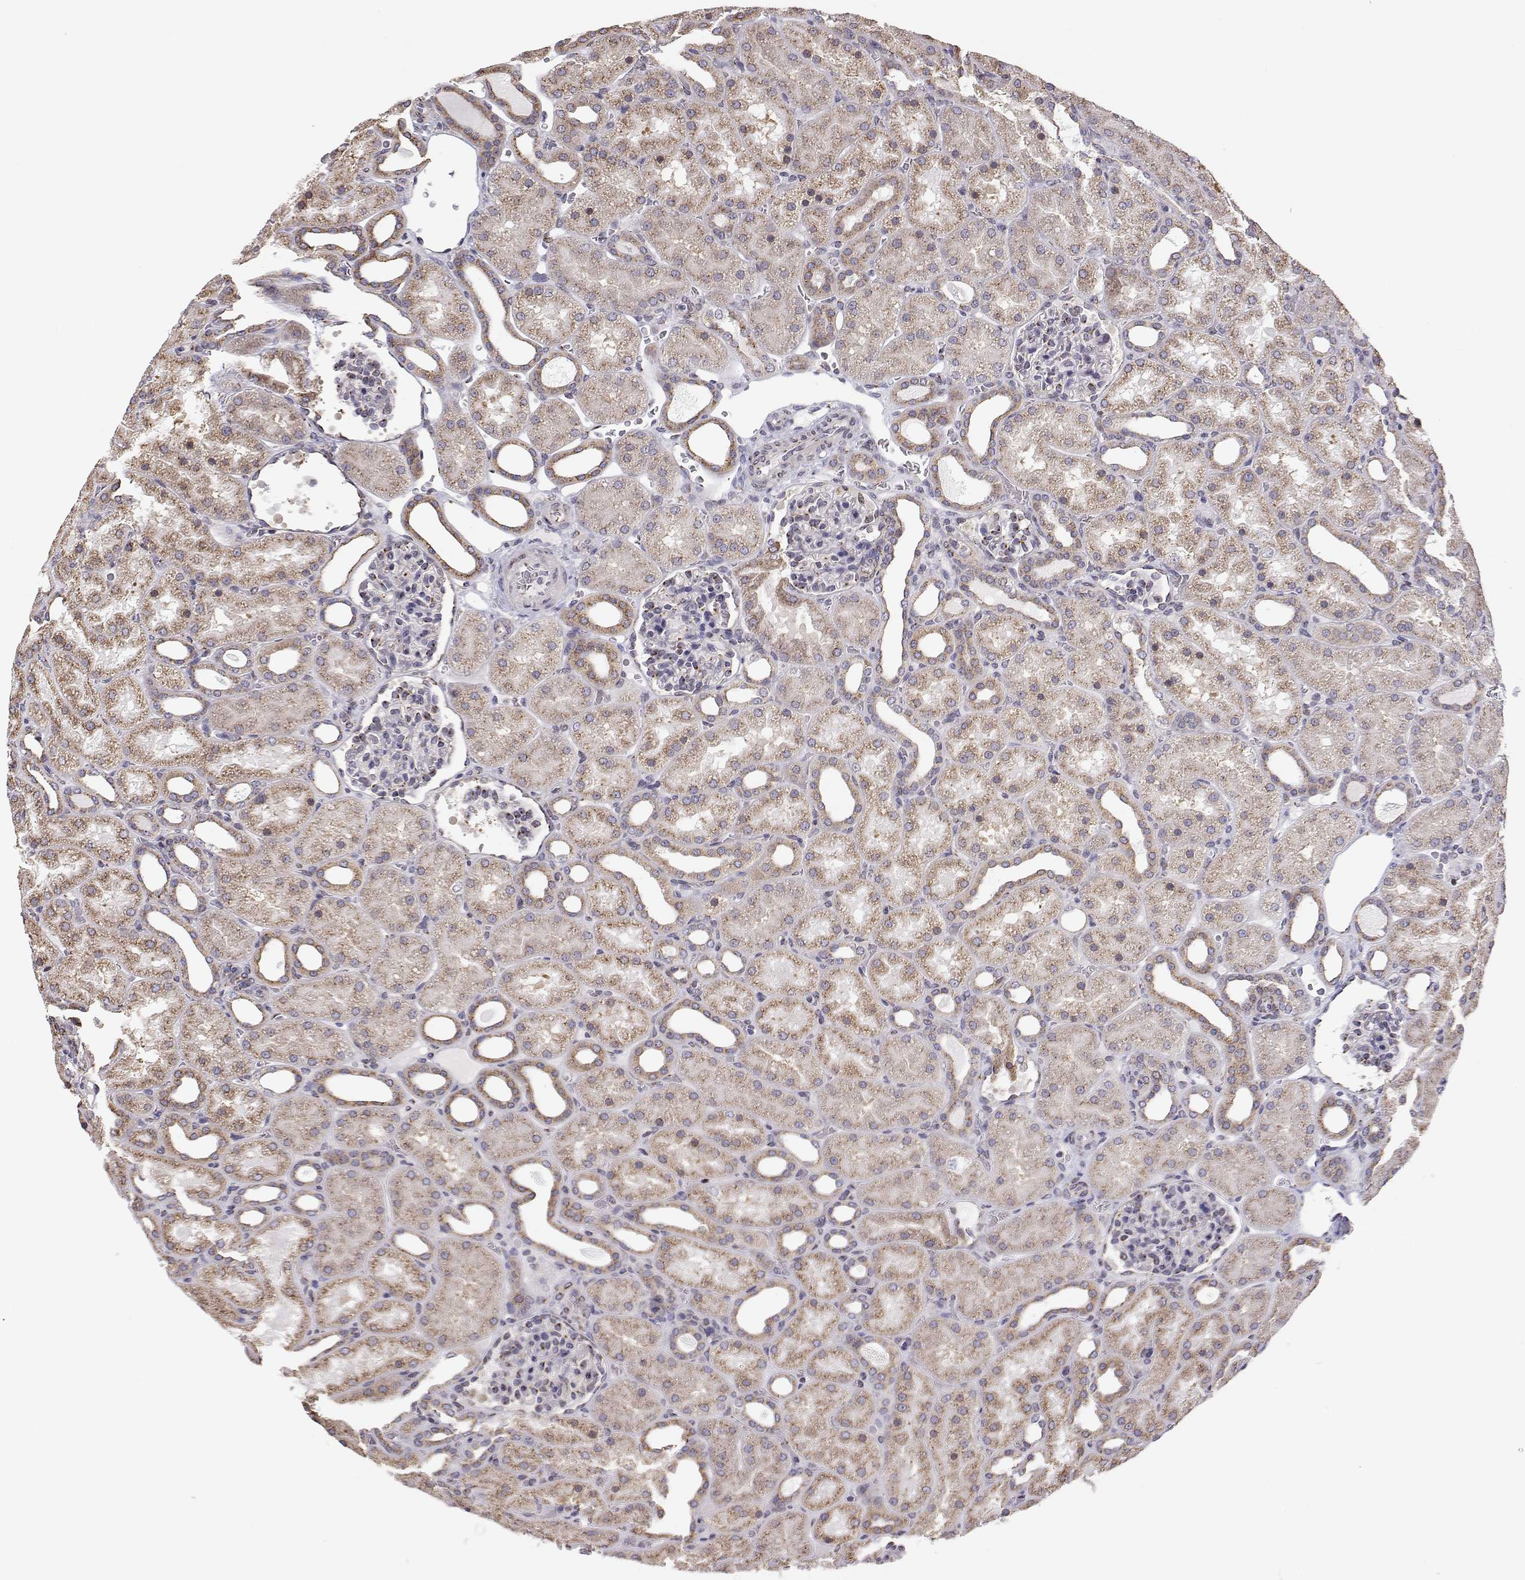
{"staining": {"intensity": "moderate", "quantity": "<25%", "location": "cytoplasmic/membranous"}, "tissue": "kidney", "cell_type": "Cells in glomeruli", "image_type": "normal", "snomed": [{"axis": "morphology", "description": "Normal tissue, NOS"}, {"axis": "topography", "description": "Kidney"}], "caption": "High-magnification brightfield microscopy of benign kidney stained with DAB (3,3'-diaminobenzidine) (brown) and counterstained with hematoxylin (blue). cells in glomeruli exhibit moderate cytoplasmic/membranous expression is present in about<25% of cells.", "gene": "STARD13", "patient": {"sex": "male", "age": 2}}